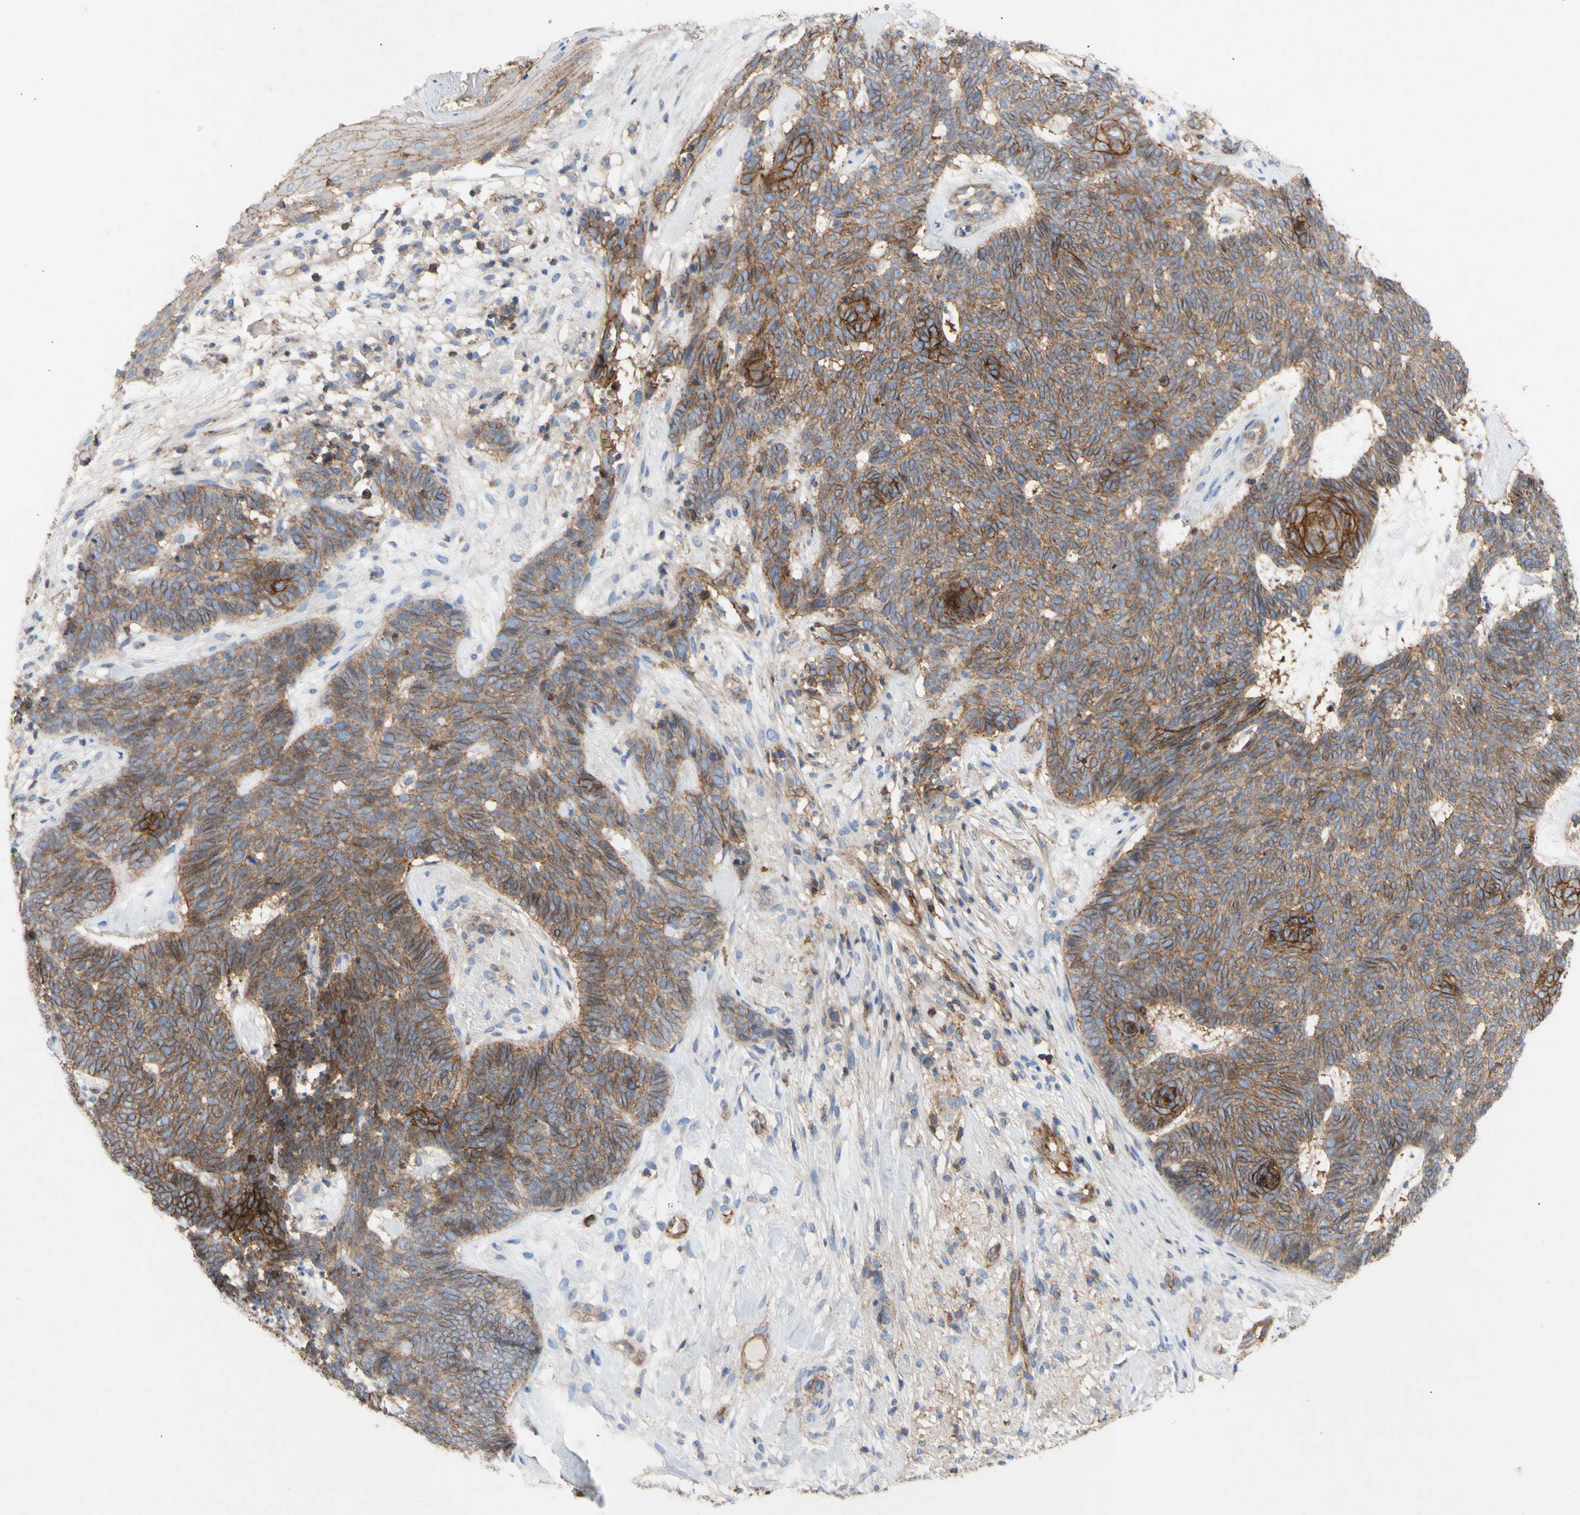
{"staining": {"intensity": "moderate", "quantity": ">75%", "location": "cytoplasmic/membranous"}, "tissue": "skin cancer", "cell_type": "Tumor cells", "image_type": "cancer", "snomed": [{"axis": "morphology", "description": "Basal cell carcinoma"}, {"axis": "topography", "description": "Skin"}], "caption": "Protein expression by IHC demonstrates moderate cytoplasmic/membranous expression in about >75% of tumor cells in basal cell carcinoma (skin). Using DAB (brown) and hematoxylin (blue) stains, captured at high magnification using brightfield microscopy.", "gene": "ATP2A3", "patient": {"sex": "female", "age": 84}}